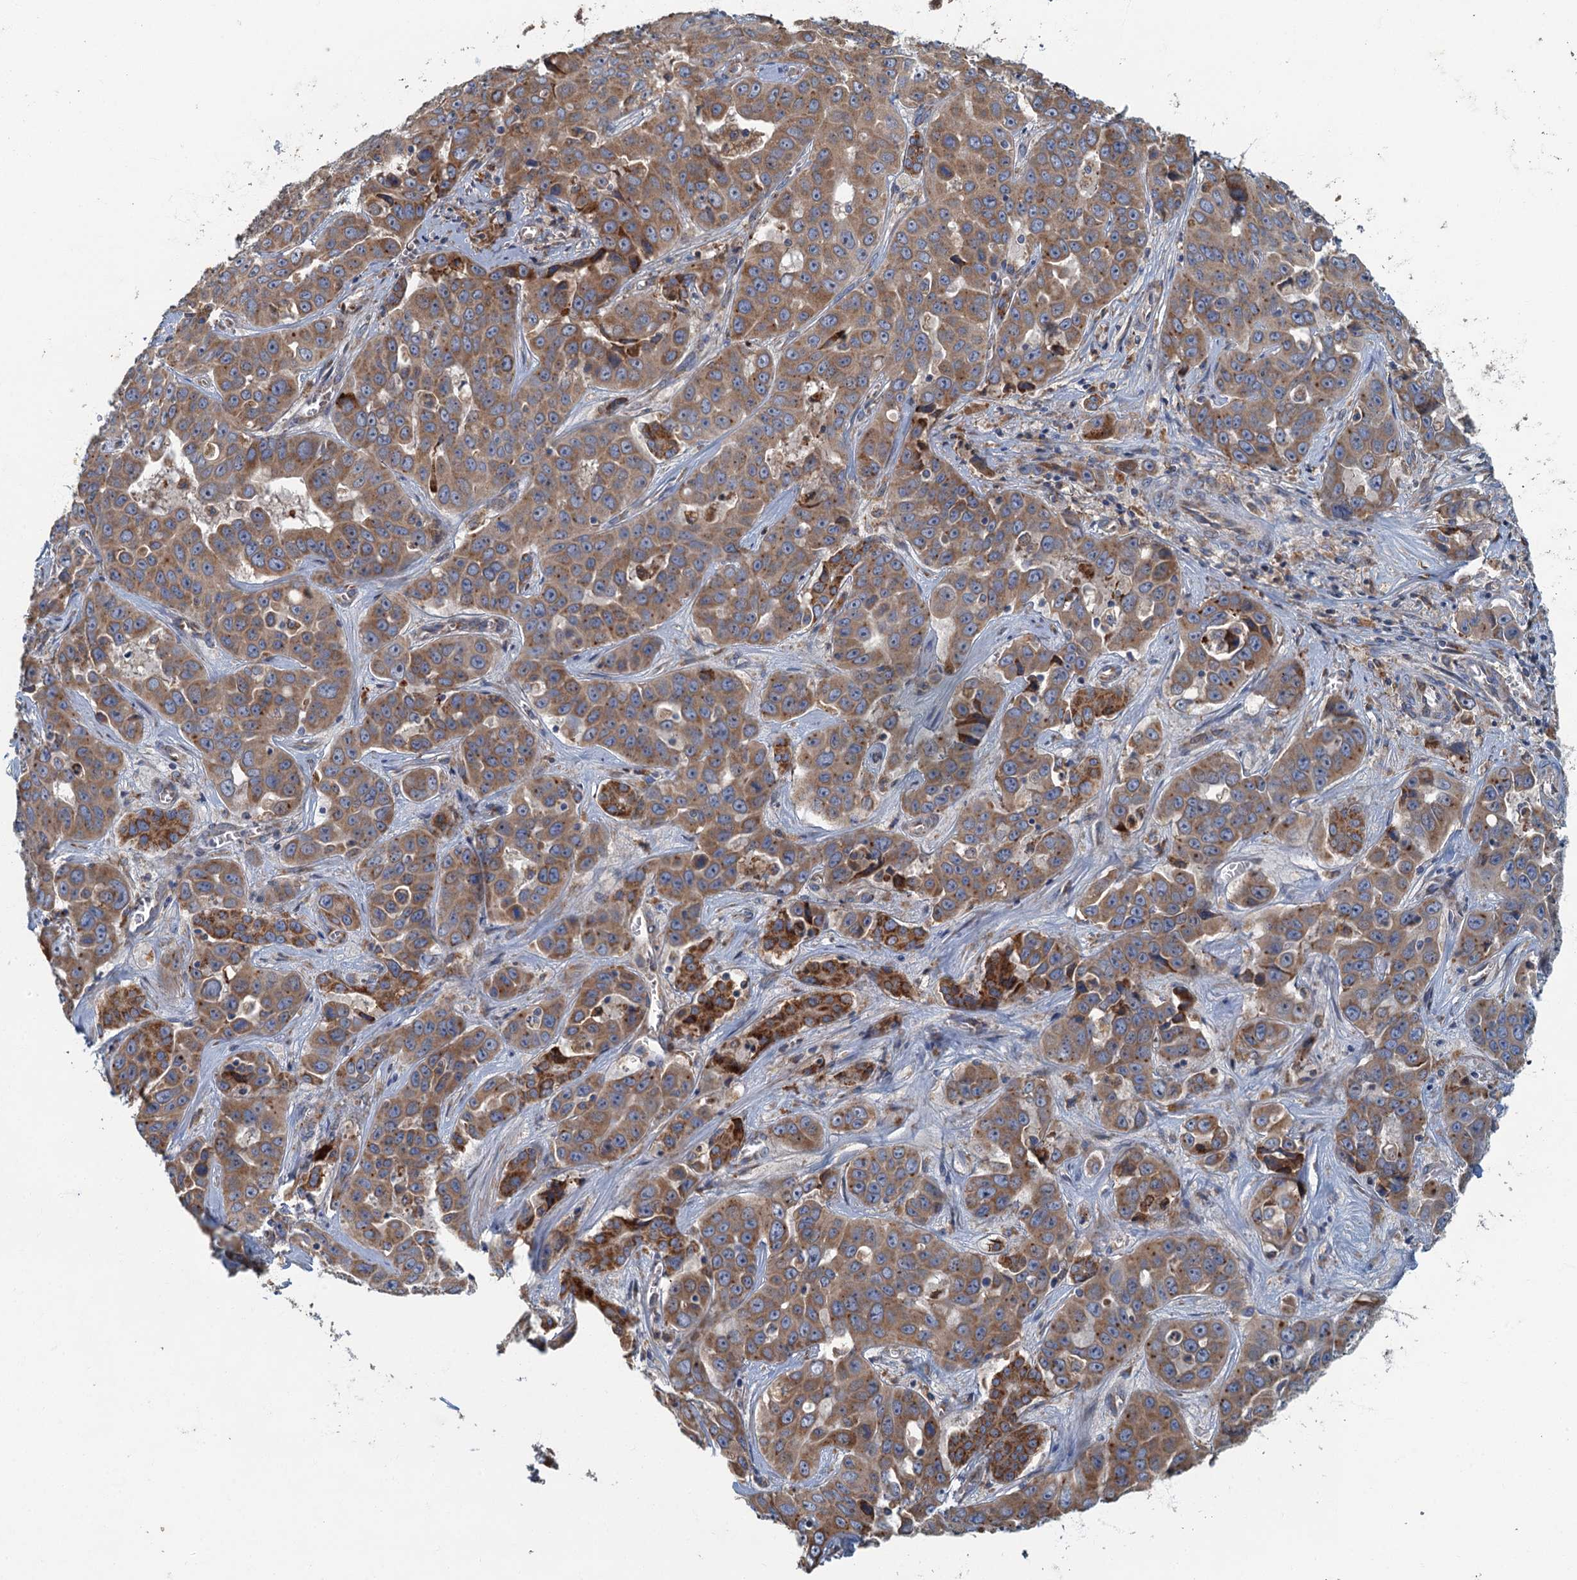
{"staining": {"intensity": "moderate", "quantity": ">75%", "location": "cytoplasmic/membranous"}, "tissue": "liver cancer", "cell_type": "Tumor cells", "image_type": "cancer", "snomed": [{"axis": "morphology", "description": "Cholangiocarcinoma"}, {"axis": "topography", "description": "Liver"}], "caption": "Tumor cells exhibit medium levels of moderate cytoplasmic/membranous staining in approximately >75% of cells in liver cancer (cholangiocarcinoma).", "gene": "SPDYC", "patient": {"sex": "female", "age": 52}}